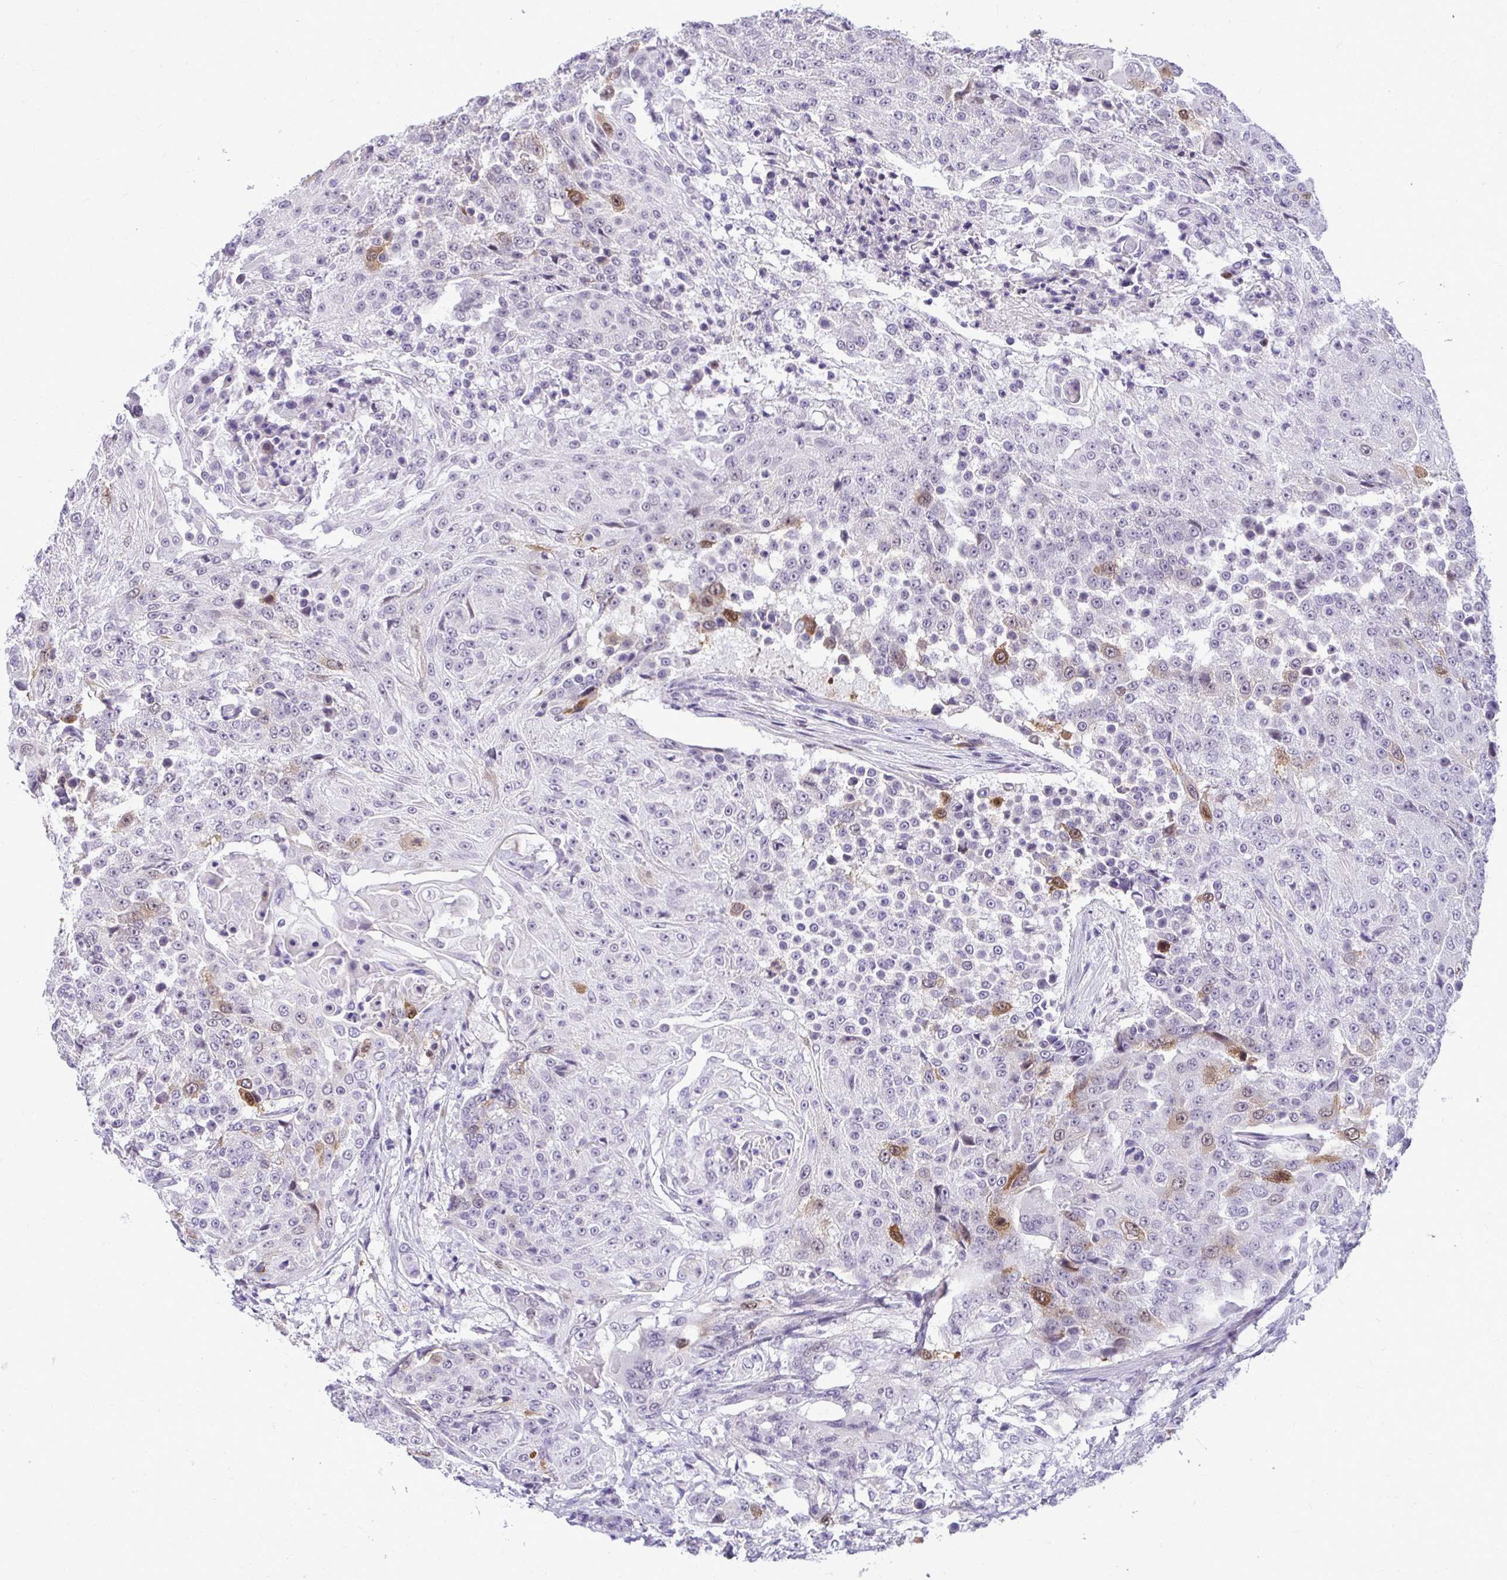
{"staining": {"intensity": "moderate", "quantity": "<25%", "location": "cytoplasmic/membranous,nuclear"}, "tissue": "urothelial cancer", "cell_type": "Tumor cells", "image_type": "cancer", "snomed": [{"axis": "morphology", "description": "Urothelial carcinoma, High grade"}, {"axis": "topography", "description": "Urinary bladder"}], "caption": "High-grade urothelial carcinoma was stained to show a protein in brown. There is low levels of moderate cytoplasmic/membranous and nuclear positivity in approximately <25% of tumor cells. The staining was performed using DAB, with brown indicating positive protein expression. Nuclei are stained blue with hematoxylin.", "gene": "CDC20", "patient": {"sex": "female", "age": 63}}